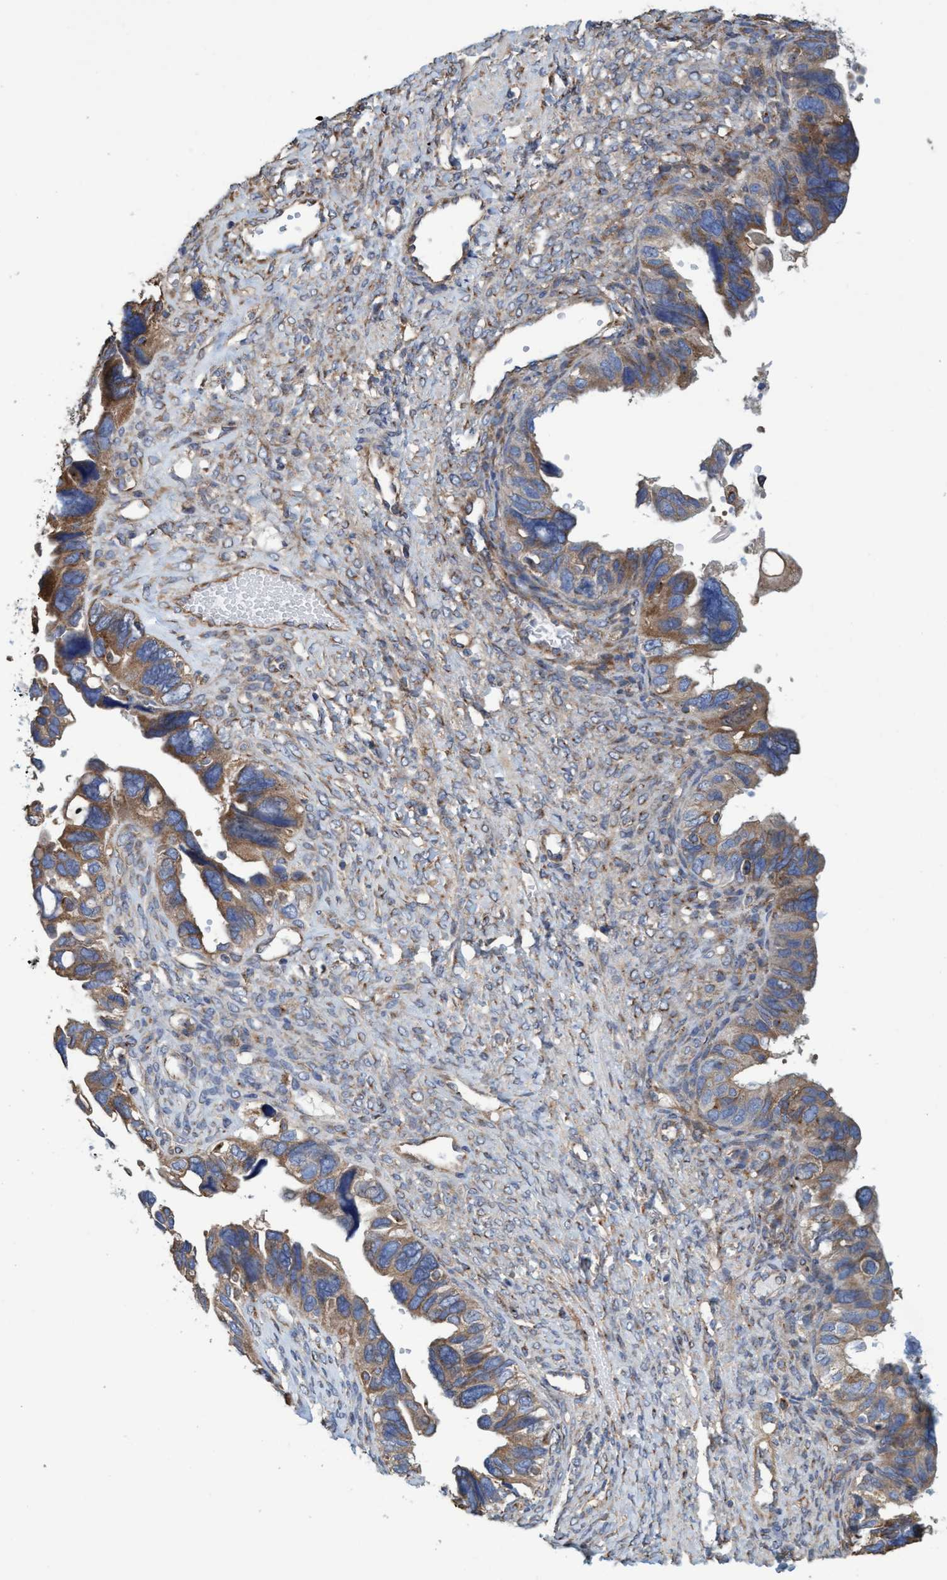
{"staining": {"intensity": "moderate", "quantity": ">75%", "location": "cytoplasmic/membranous"}, "tissue": "ovarian cancer", "cell_type": "Tumor cells", "image_type": "cancer", "snomed": [{"axis": "morphology", "description": "Cystadenocarcinoma, serous, NOS"}, {"axis": "topography", "description": "Ovary"}], "caption": "Protein staining of ovarian serous cystadenocarcinoma tissue displays moderate cytoplasmic/membranous staining in approximately >75% of tumor cells. The protein of interest is stained brown, and the nuclei are stained in blue (DAB IHC with brightfield microscopy, high magnification).", "gene": "BICD2", "patient": {"sex": "female", "age": 79}}